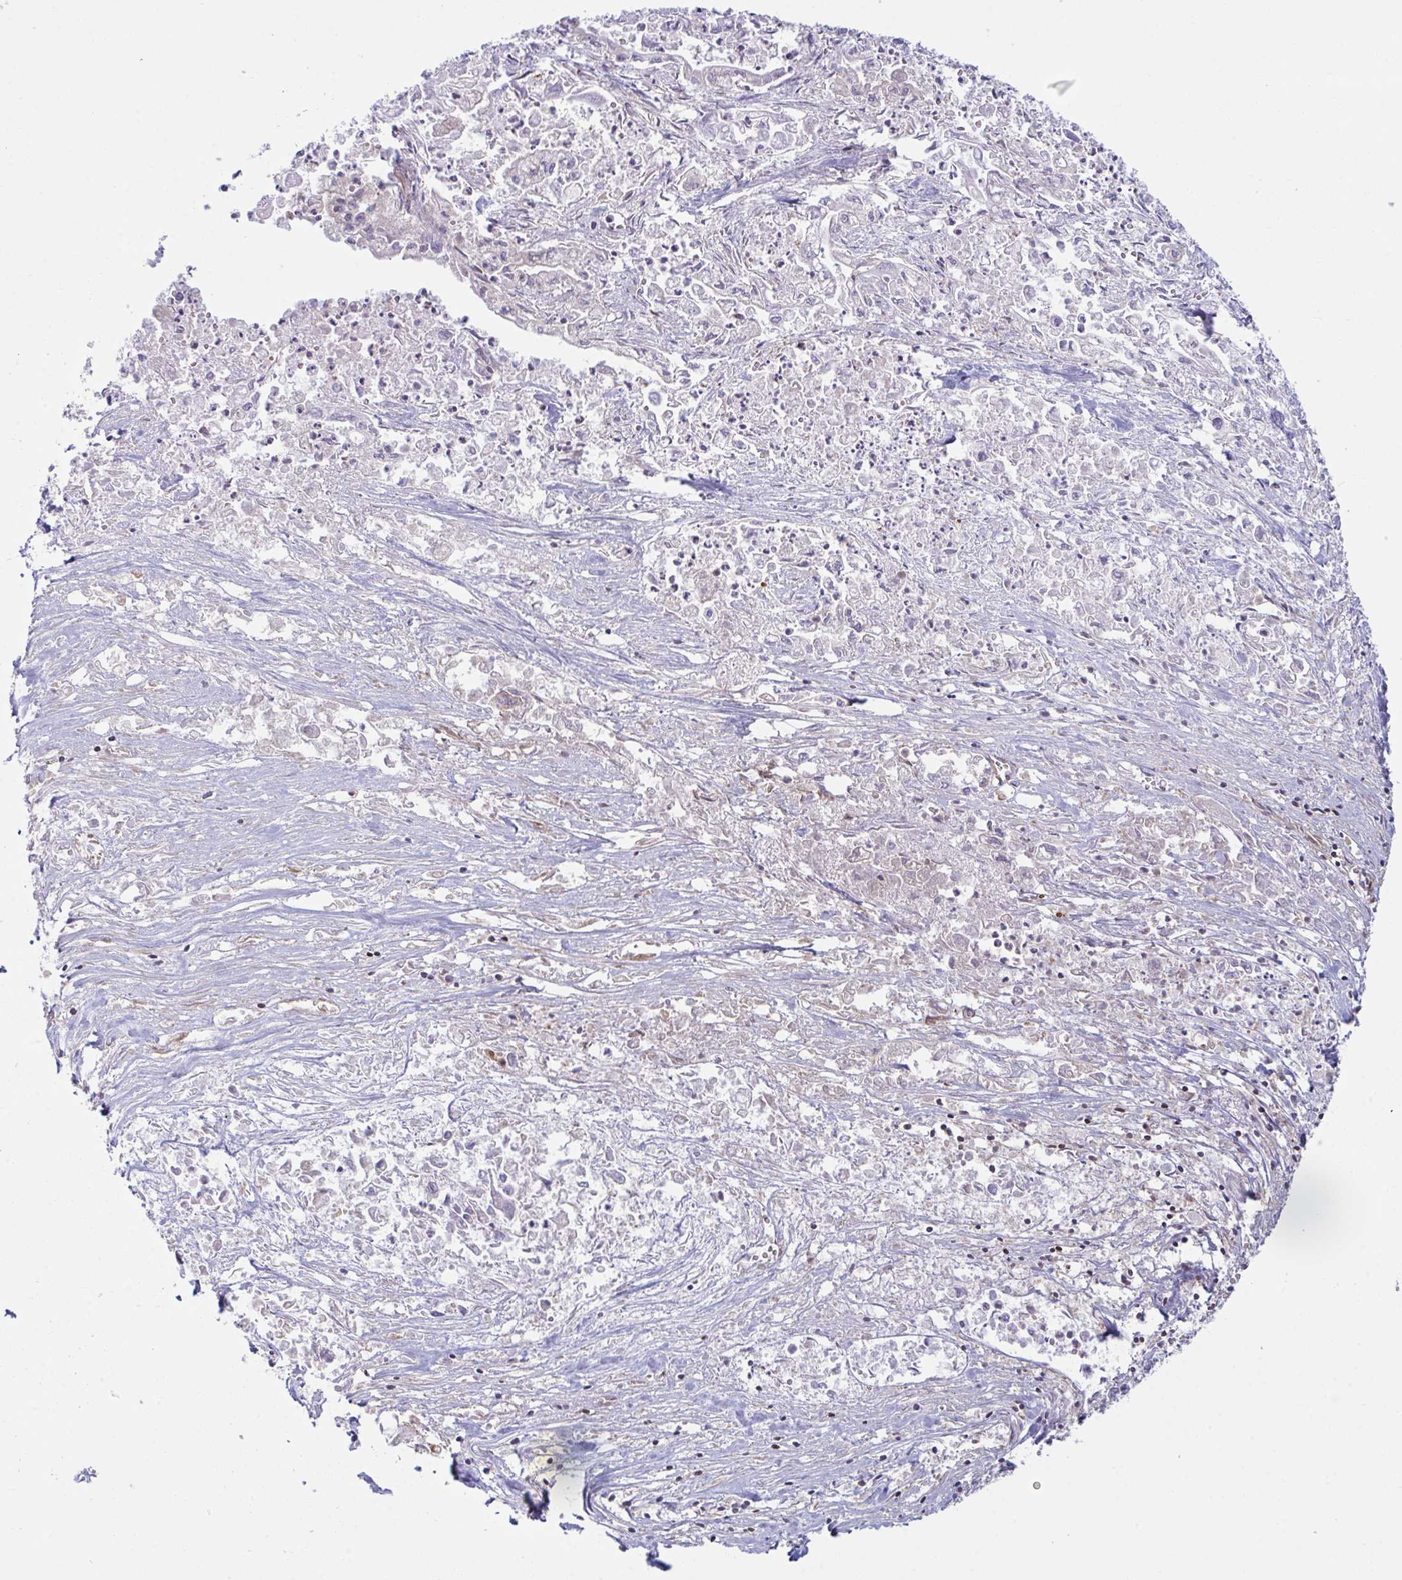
{"staining": {"intensity": "negative", "quantity": "none", "location": "none"}, "tissue": "pancreatic cancer", "cell_type": "Tumor cells", "image_type": "cancer", "snomed": [{"axis": "morphology", "description": "Adenocarcinoma, NOS"}, {"axis": "topography", "description": "Pancreas"}], "caption": "This is an immunohistochemistry micrograph of human pancreatic cancer (adenocarcinoma). There is no positivity in tumor cells.", "gene": "TSC22D3", "patient": {"sex": "male", "age": 72}}